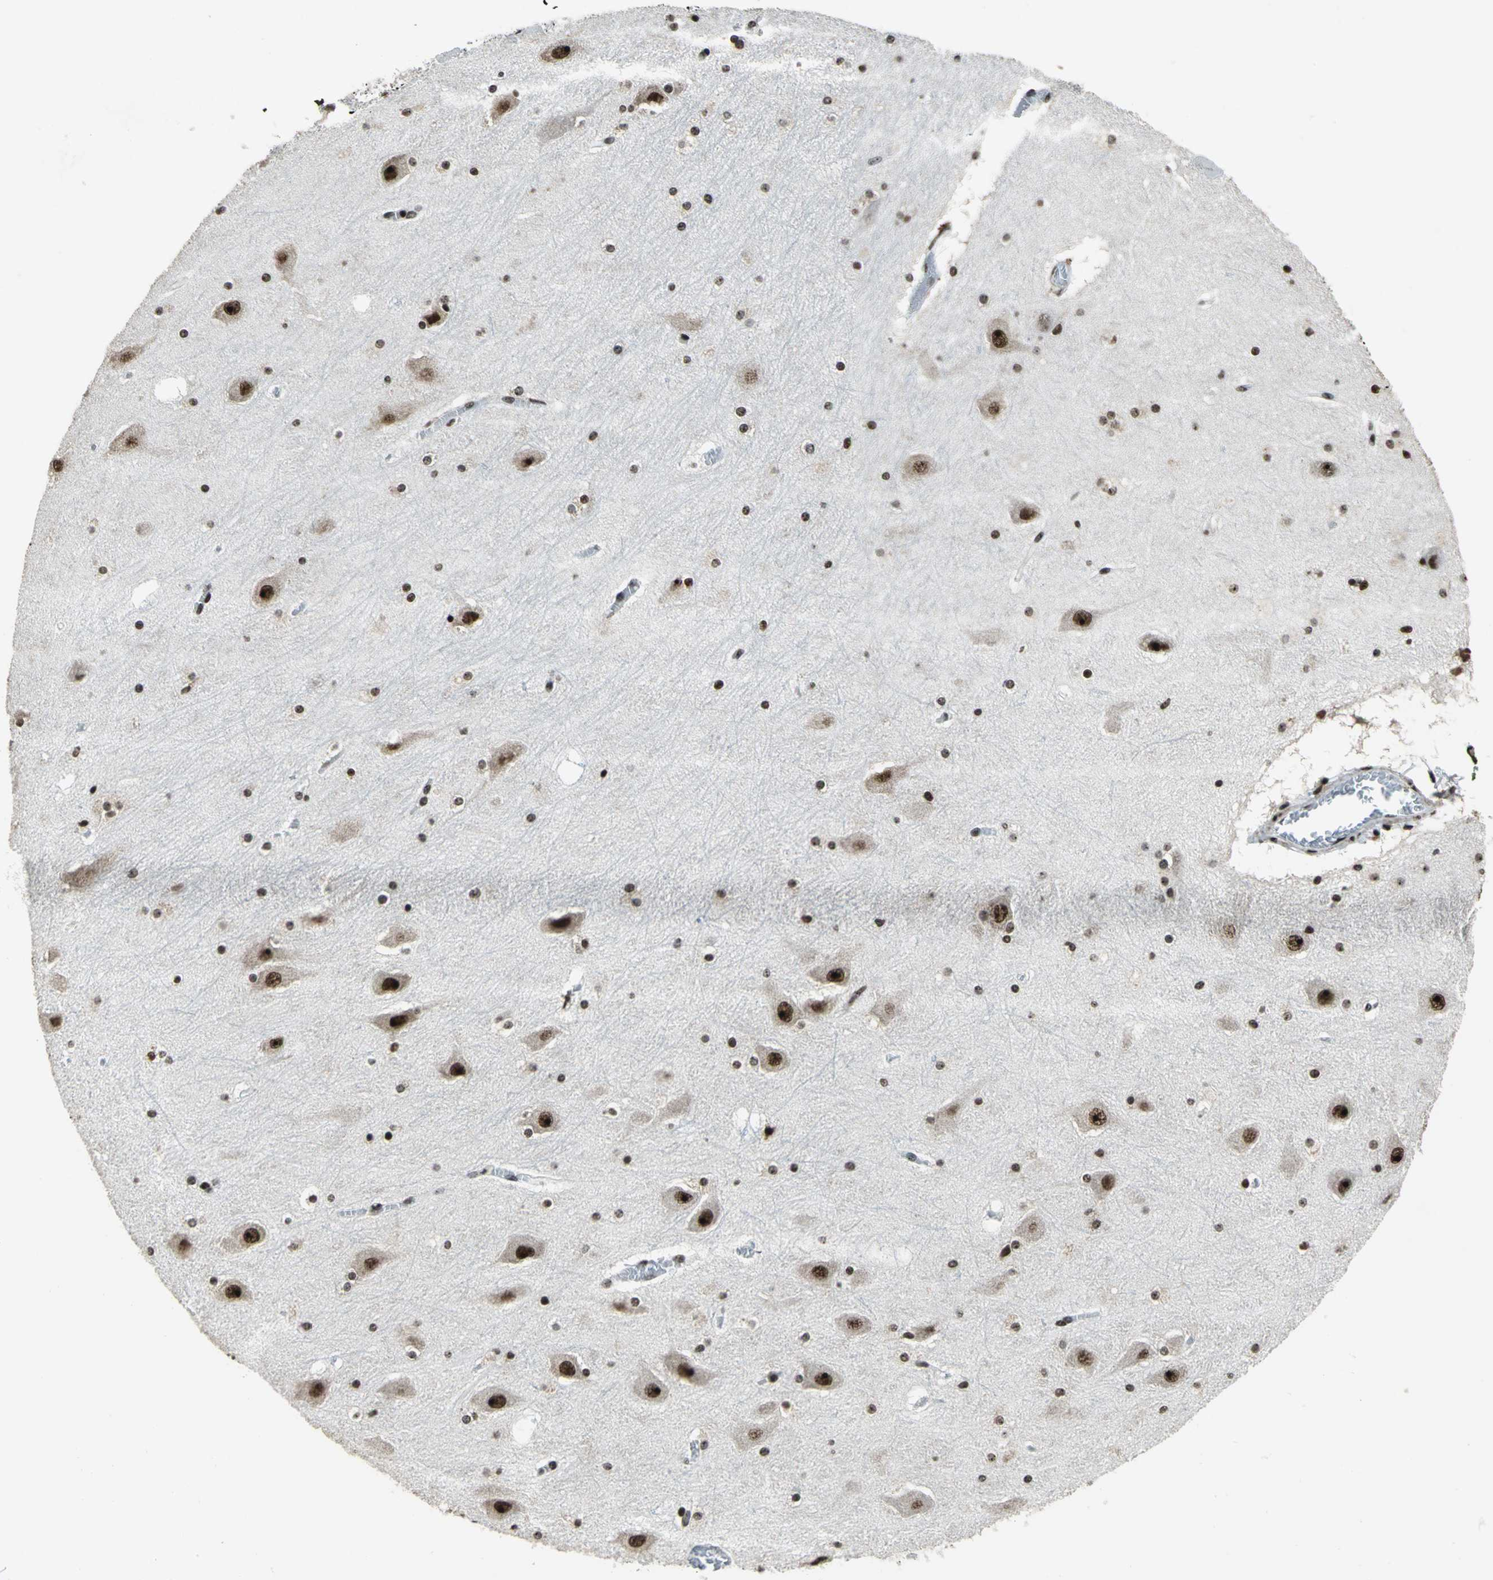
{"staining": {"intensity": "strong", "quantity": ">75%", "location": "nuclear"}, "tissue": "hippocampus", "cell_type": "Glial cells", "image_type": "normal", "snomed": [{"axis": "morphology", "description": "Normal tissue, NOS"}, {"axis": "topography", "description": "Hippocampus"}], "caption": "A photomicrograph of human hippocampus stained for a protein exhibits strong nuclear brown staining in glial cells. (Stains: DAB in brown, nuclei in blue, Microscopy: brightfield microscopy at high magnification).", "gene": "UBTF", "patient": {"sex": "male", "age": 45}}